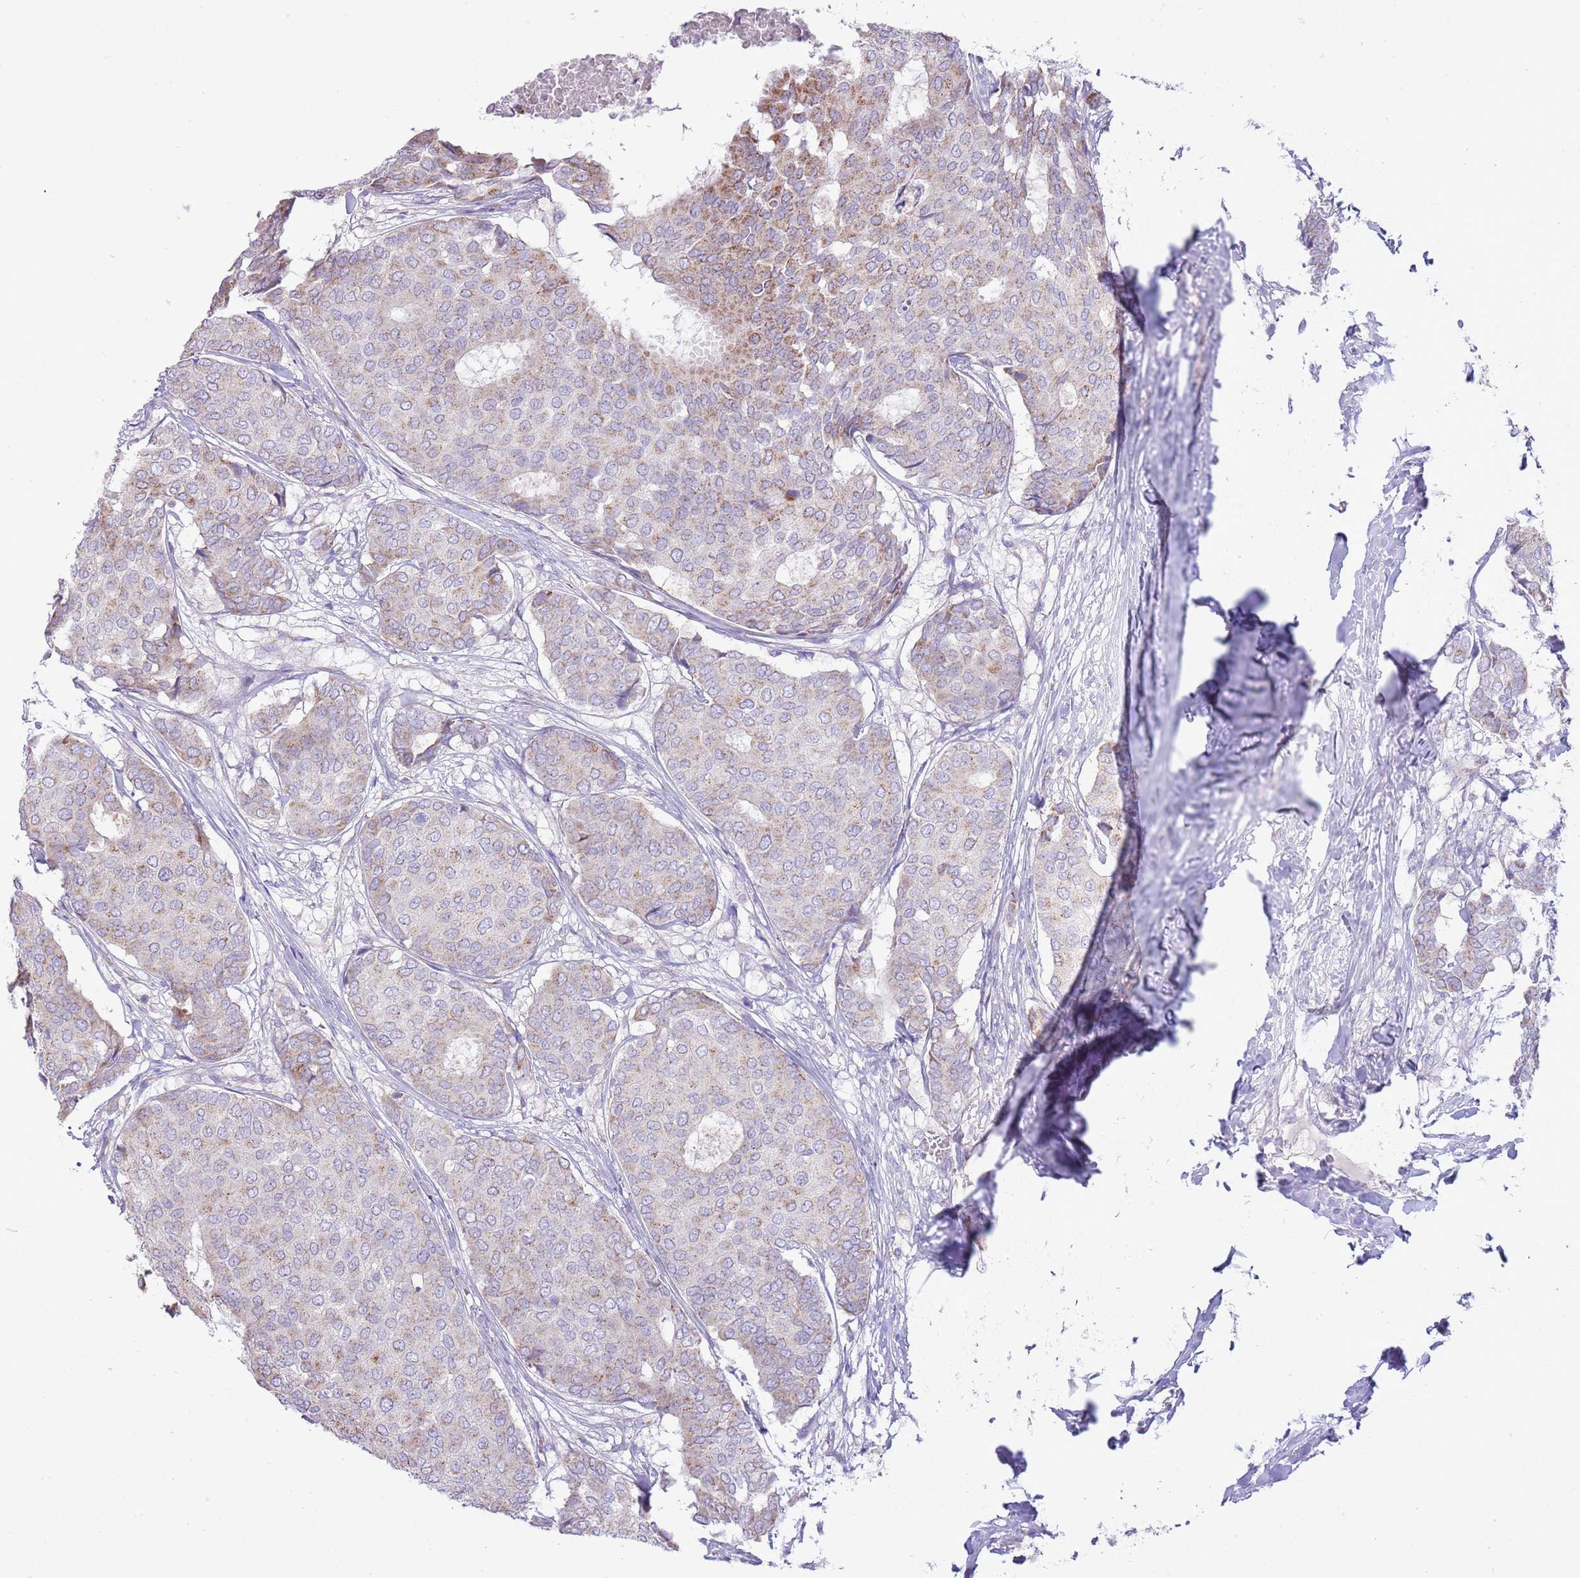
{"staining": {"intensity": "moderate", "quantity": "<25%", "location": "cytoplasmic/membranous"}, "tissue": "breast cancer", "cell_type": "Tumor cells", "image_type": "cancer", "snomed": [{"axis": "morphology", "description": "Duct carcinoma"}, {"axis": "topography", "description": "Breast"}], "caption": "Immunohistochemistry (IHC) micrograph of human breast cancer (invasive ductal carcinoma) stained for a protein (brown), which reveals low levels of moderate cytoplasmic/membranous positivity in approximately <25% of tumor cells.", "gene": "OAZ2", "patient": {"sex": "female", "age": 75}}